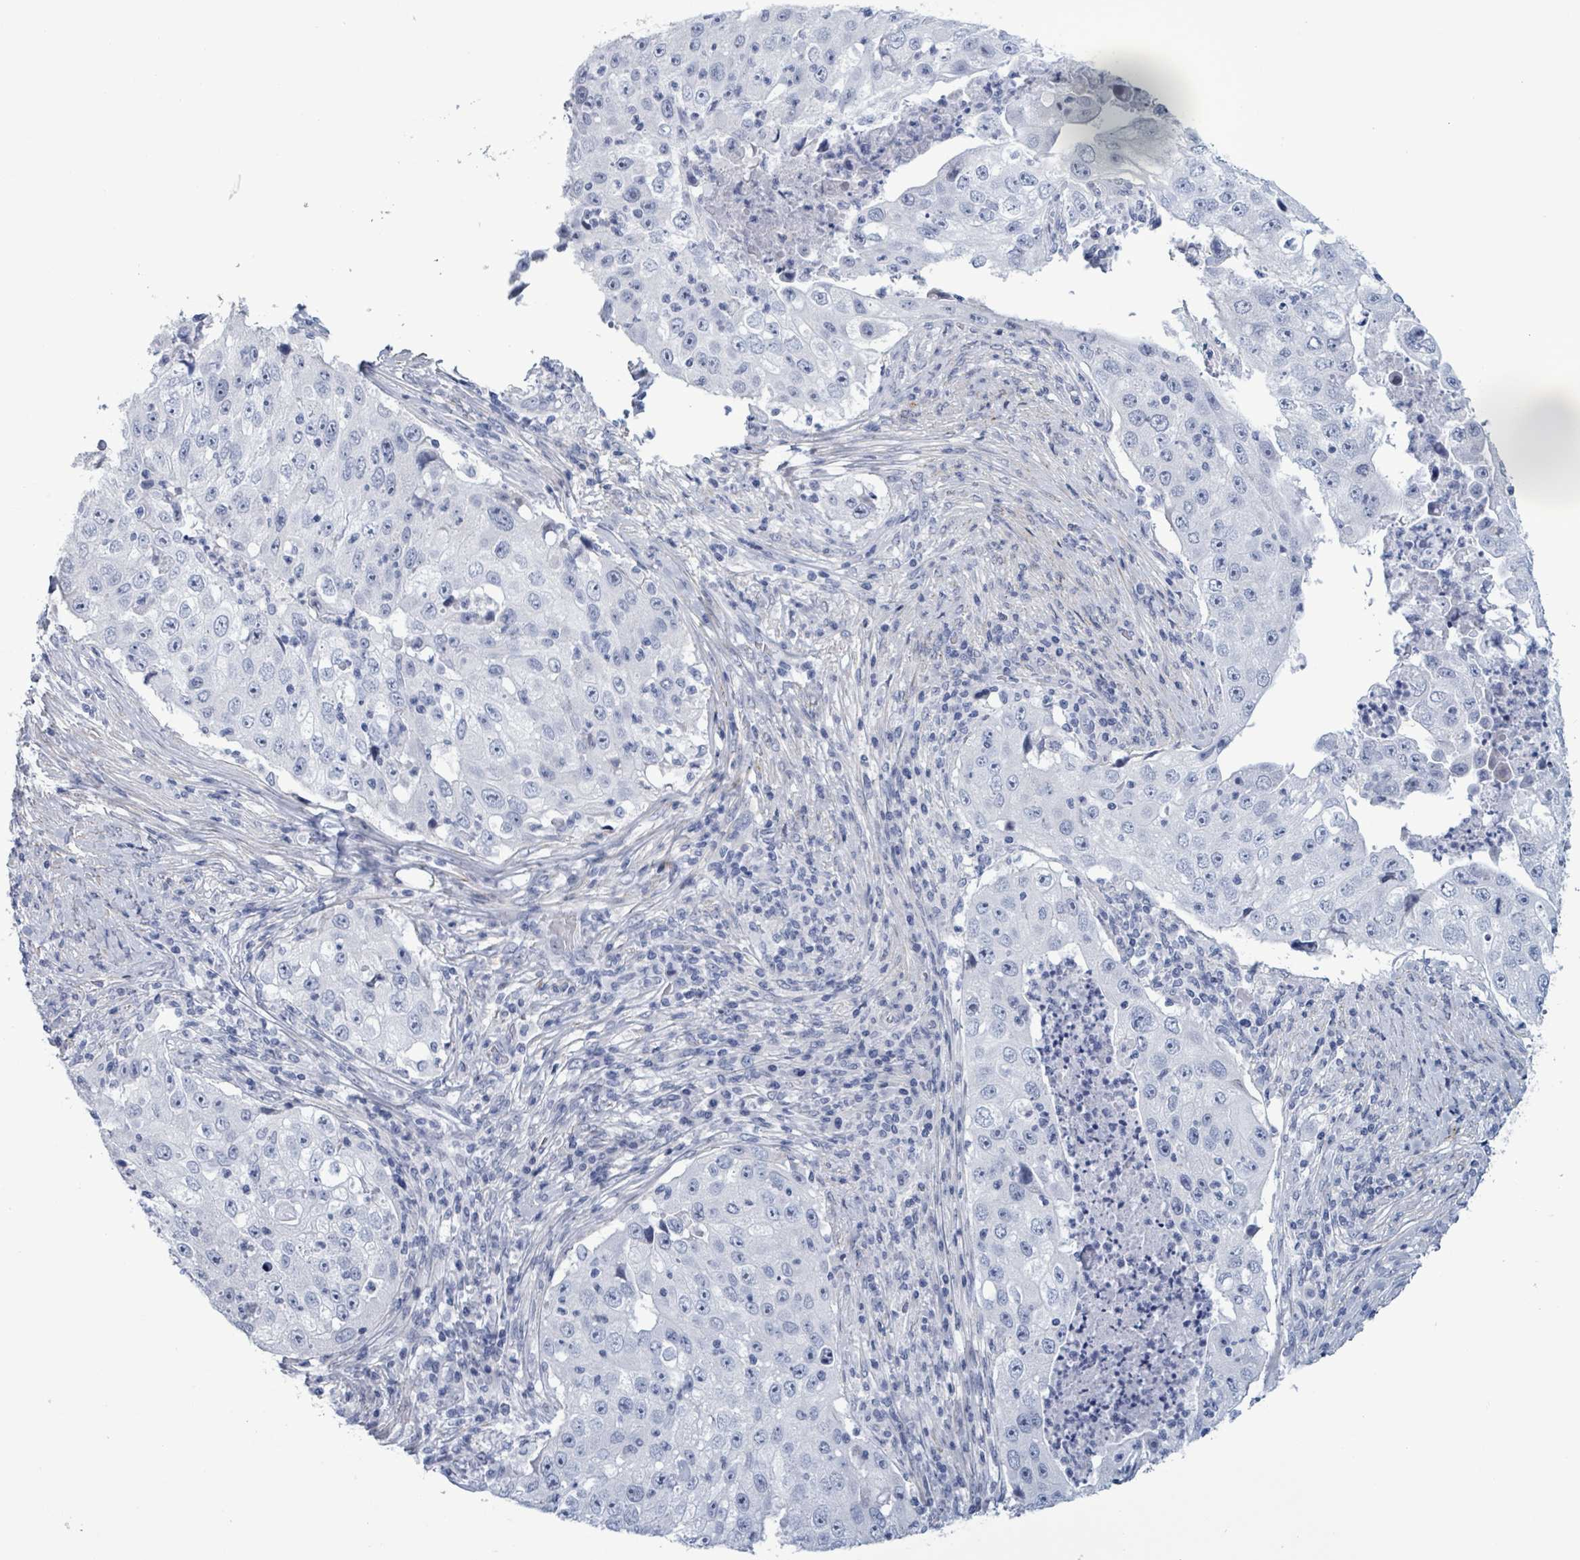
{"staining": {"intensity": "negative", "quantity": "none", "location": "none"}, "tissue": "lung cancer", "cell_type": "Tumor cells", "image_type": "cancer", "snomed": [{"axis": "morphology", "description": "Squamous cell carcinoma, NOS"}, {"axis": "topography", "description": "Lung"}], "caption": "Tumor cells are negative for brown protein staining in lung cancer (squamous cell carcinoma). (Immunohistochemistry, brightfield microscopy, high magnification).", "gene": "ZNF771", "patient": {"sex": "male", "age": 64}}